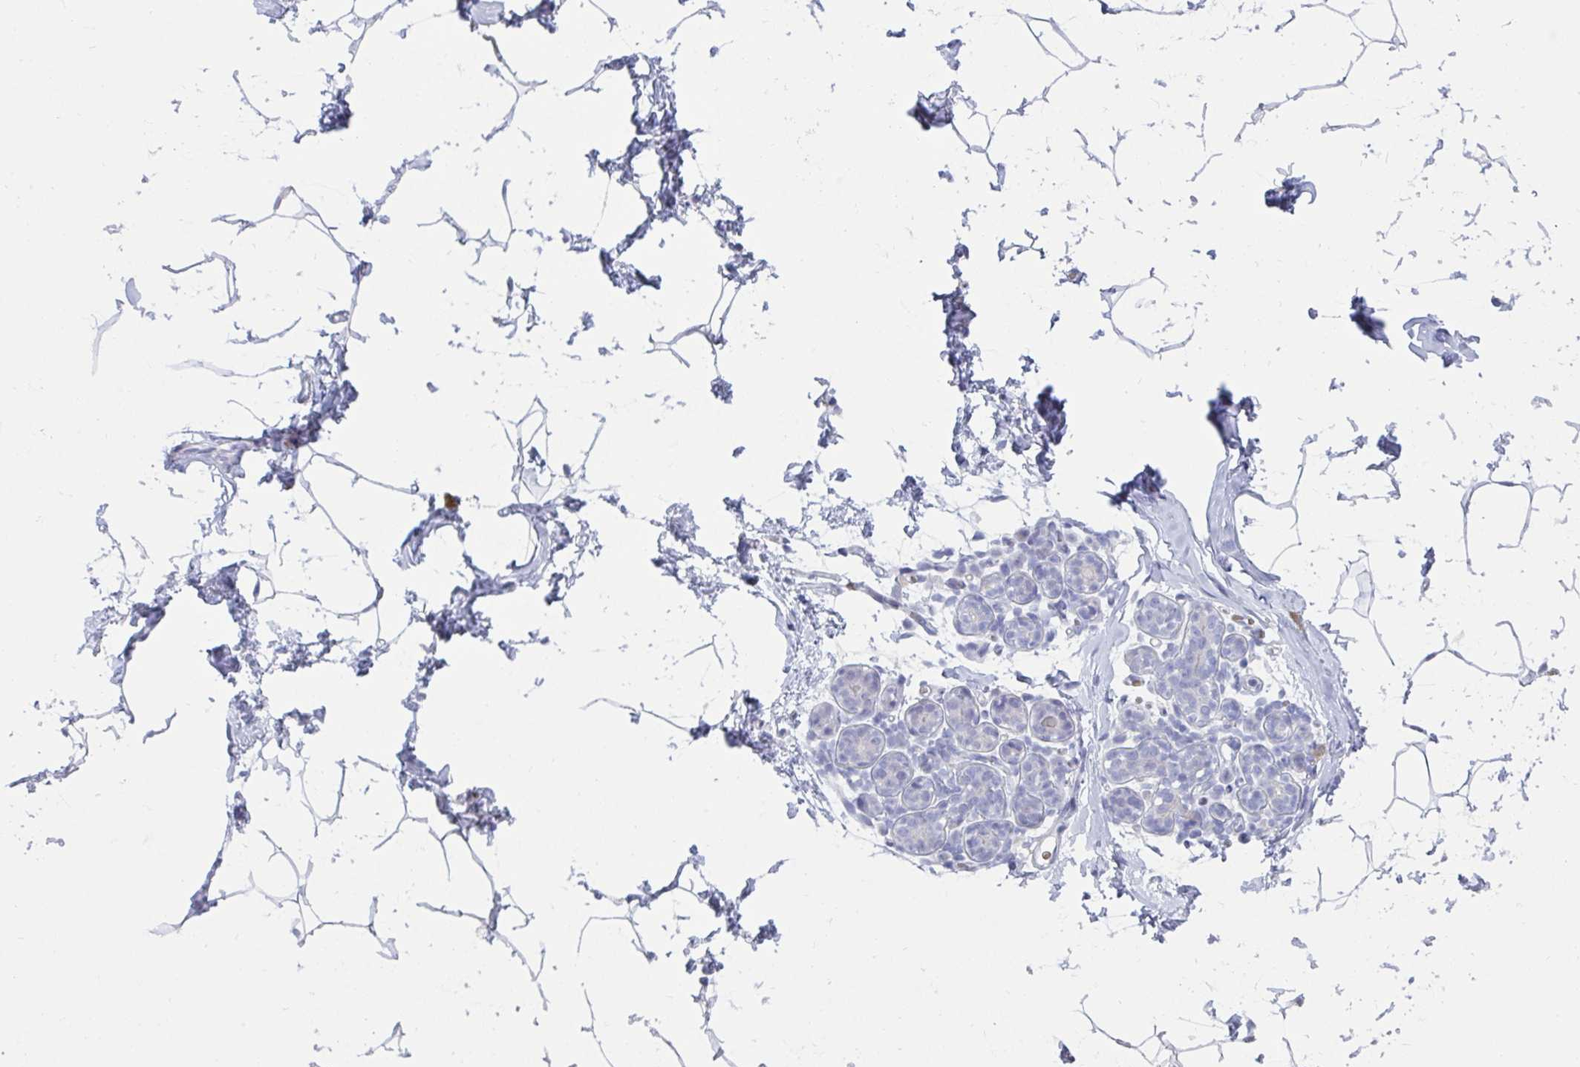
{"staining": {"intensity": "negative", "quantity": "none", "location": "none"}, "tissue": "breast", "cell_type": "Adipocytes", "image_type": "normal", "snomed": [{"axis": "morphology", "description": "Normal tissue, NOS"}, {"axis": "topography", "description": "Breast"}], "caption": "High magnification brightfield microscopy of unremarkable breast stained with DAB (brown) and counterstained with hematoxylin (blue): adipocytes show no significant positivity. The staining was performed using DAB (3,3'-diaminobenzidine) to visualize the protein expression in brown, while the nuclei were stained in blue with hematoxylin (Magnification: 20x).", "gene": "SHB", "patient": {"sex": "female", "age": 32}}